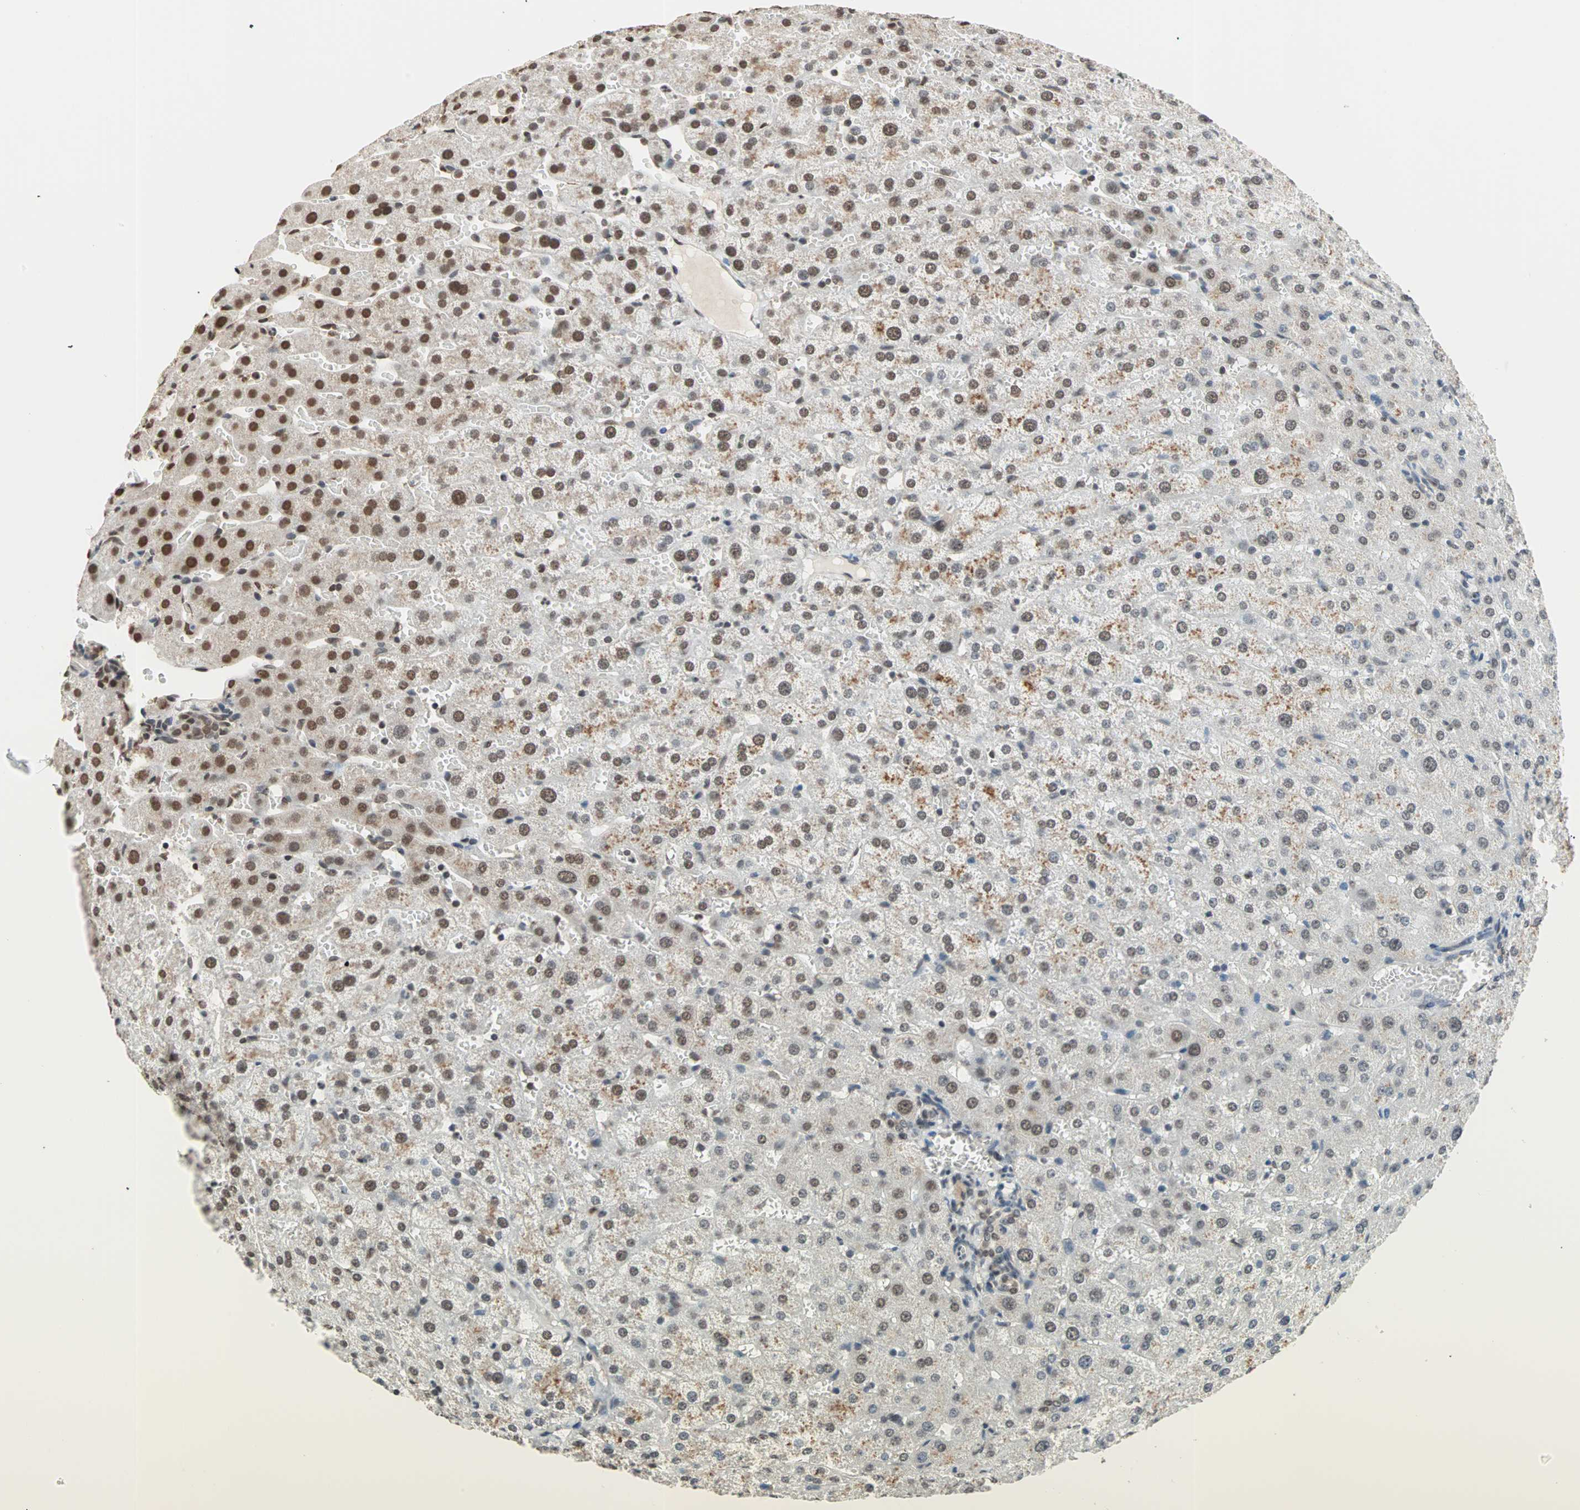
{"staining": {"intensity": "weak", "quantity": ">75%", "location": "cytoplasmic/membranous,nuclear"}, "tissue": "liver", "cell_type": "Cholangiocytes", "image_type": "normal", "snomed": [{"axis": "morphology", "description": "Normal tissue, NOS"}, {"axis": "morphology", "description": "Fibrosis, NOS"}, {"axis": "topography", "description": "Liver"}], "caption": "Immunohistochemistry (IHC) histopathology image of unremarkable liver: liver stained using immunohistochemistry demonstrates low levels of weak protein expression localized specifically in the cytoplasmic/membranous,nuclear of cholangiocytes, appearing as a cytoplasmic/membranous,nuclear brown color.", "gene": "DAZAP1", "patient": {"sex": "female", "age": 29}}